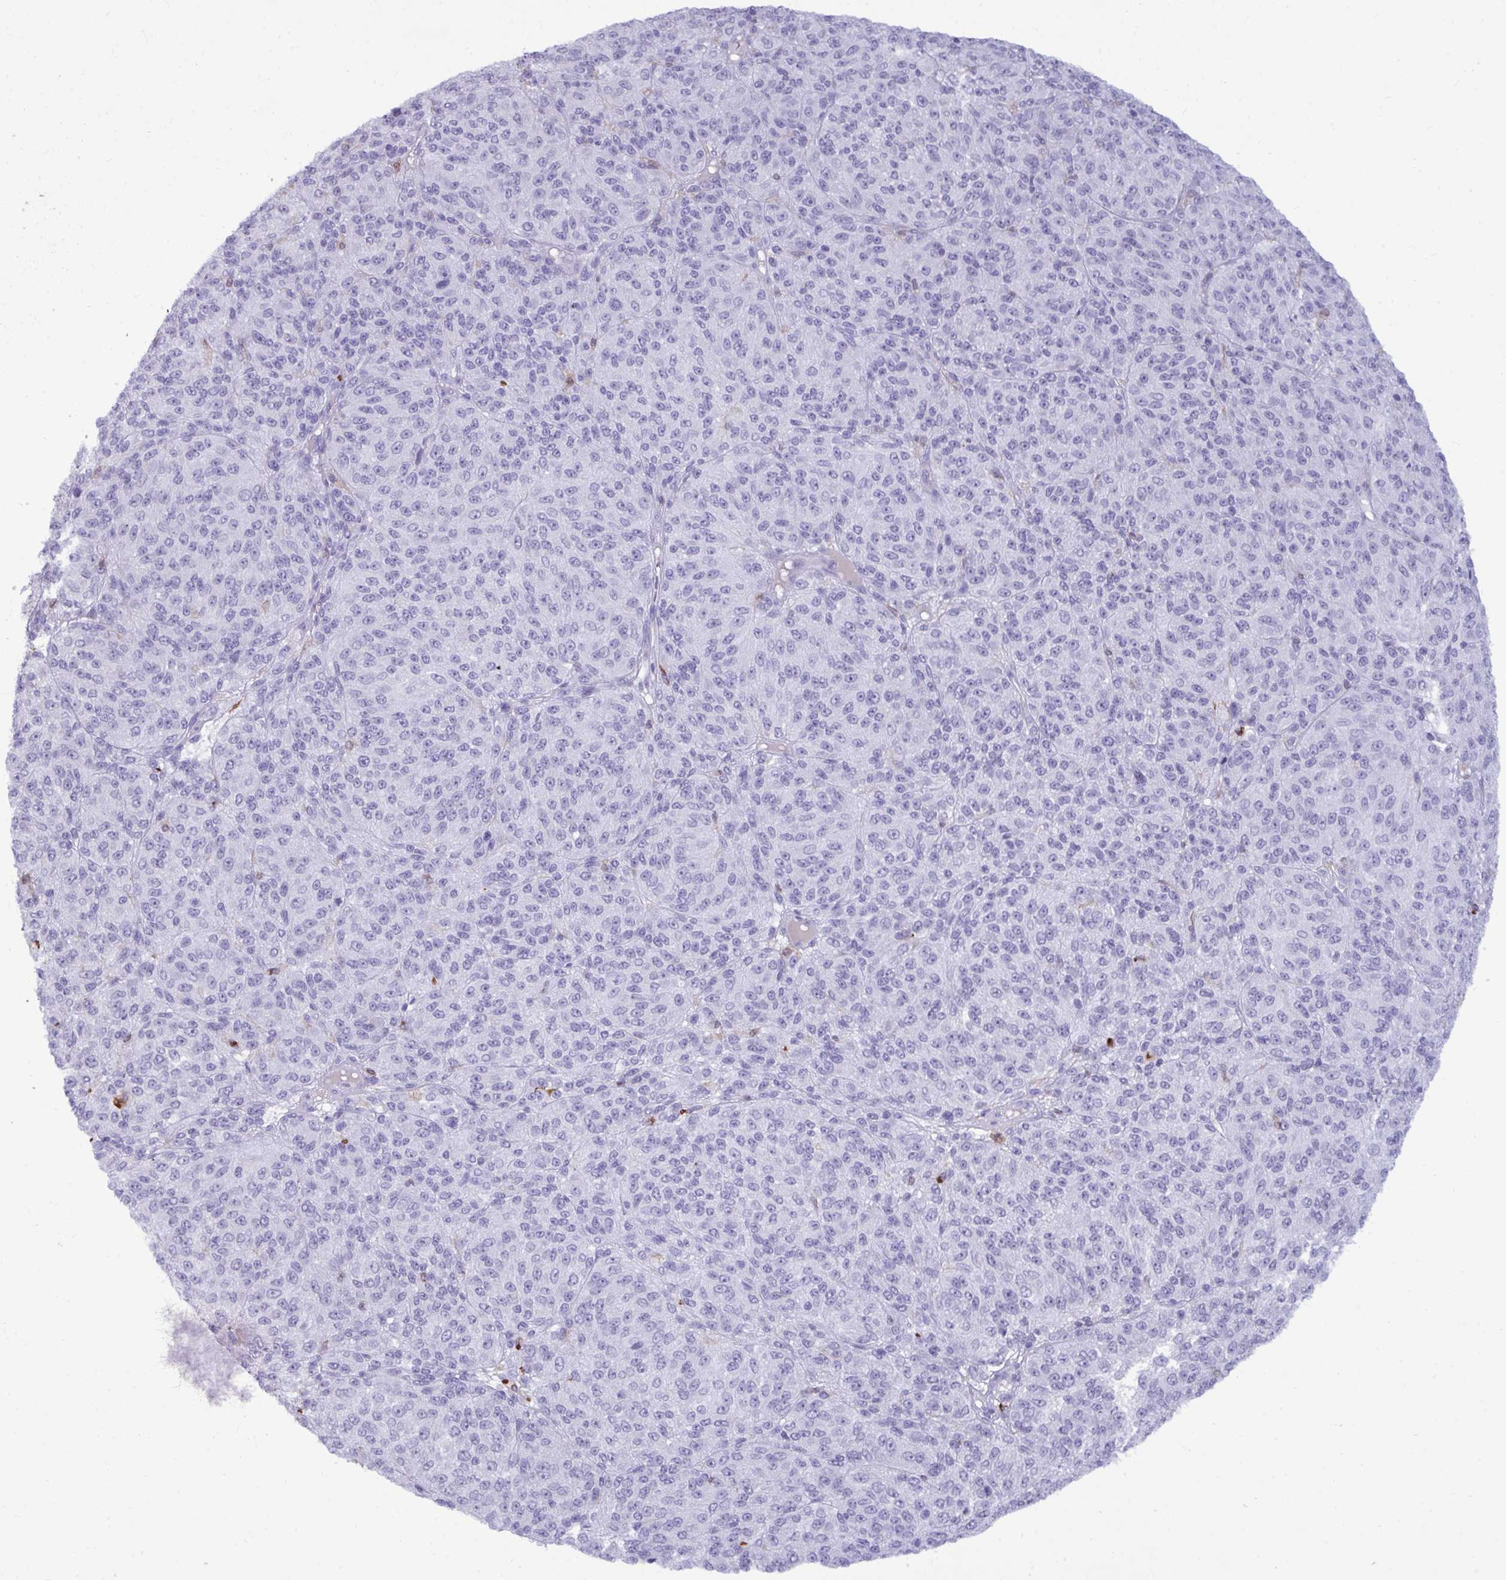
{"staining": {"intensity": "negative", "quantity": "none", "location": "none"}, "tissue": "melanoma", "cell_type": "Tumor cells", "image_type": "cancer", "snomed": [{"axis": "morphology", "description": "Malignant melanoma, Metastatic site"}, {"axis": "topography", "description": "Brain"}], "caption": "Immunohistochemistry image of melanoma stained for a protein (brown), which displays no expression in tumor cells. Brightfield microscopy of IHC stained with DAB (brown) and hematoxylin (blue), captured at high magnification.", "gene": "ANKRD60", "patient": {"sex": "female", "age": 56}}